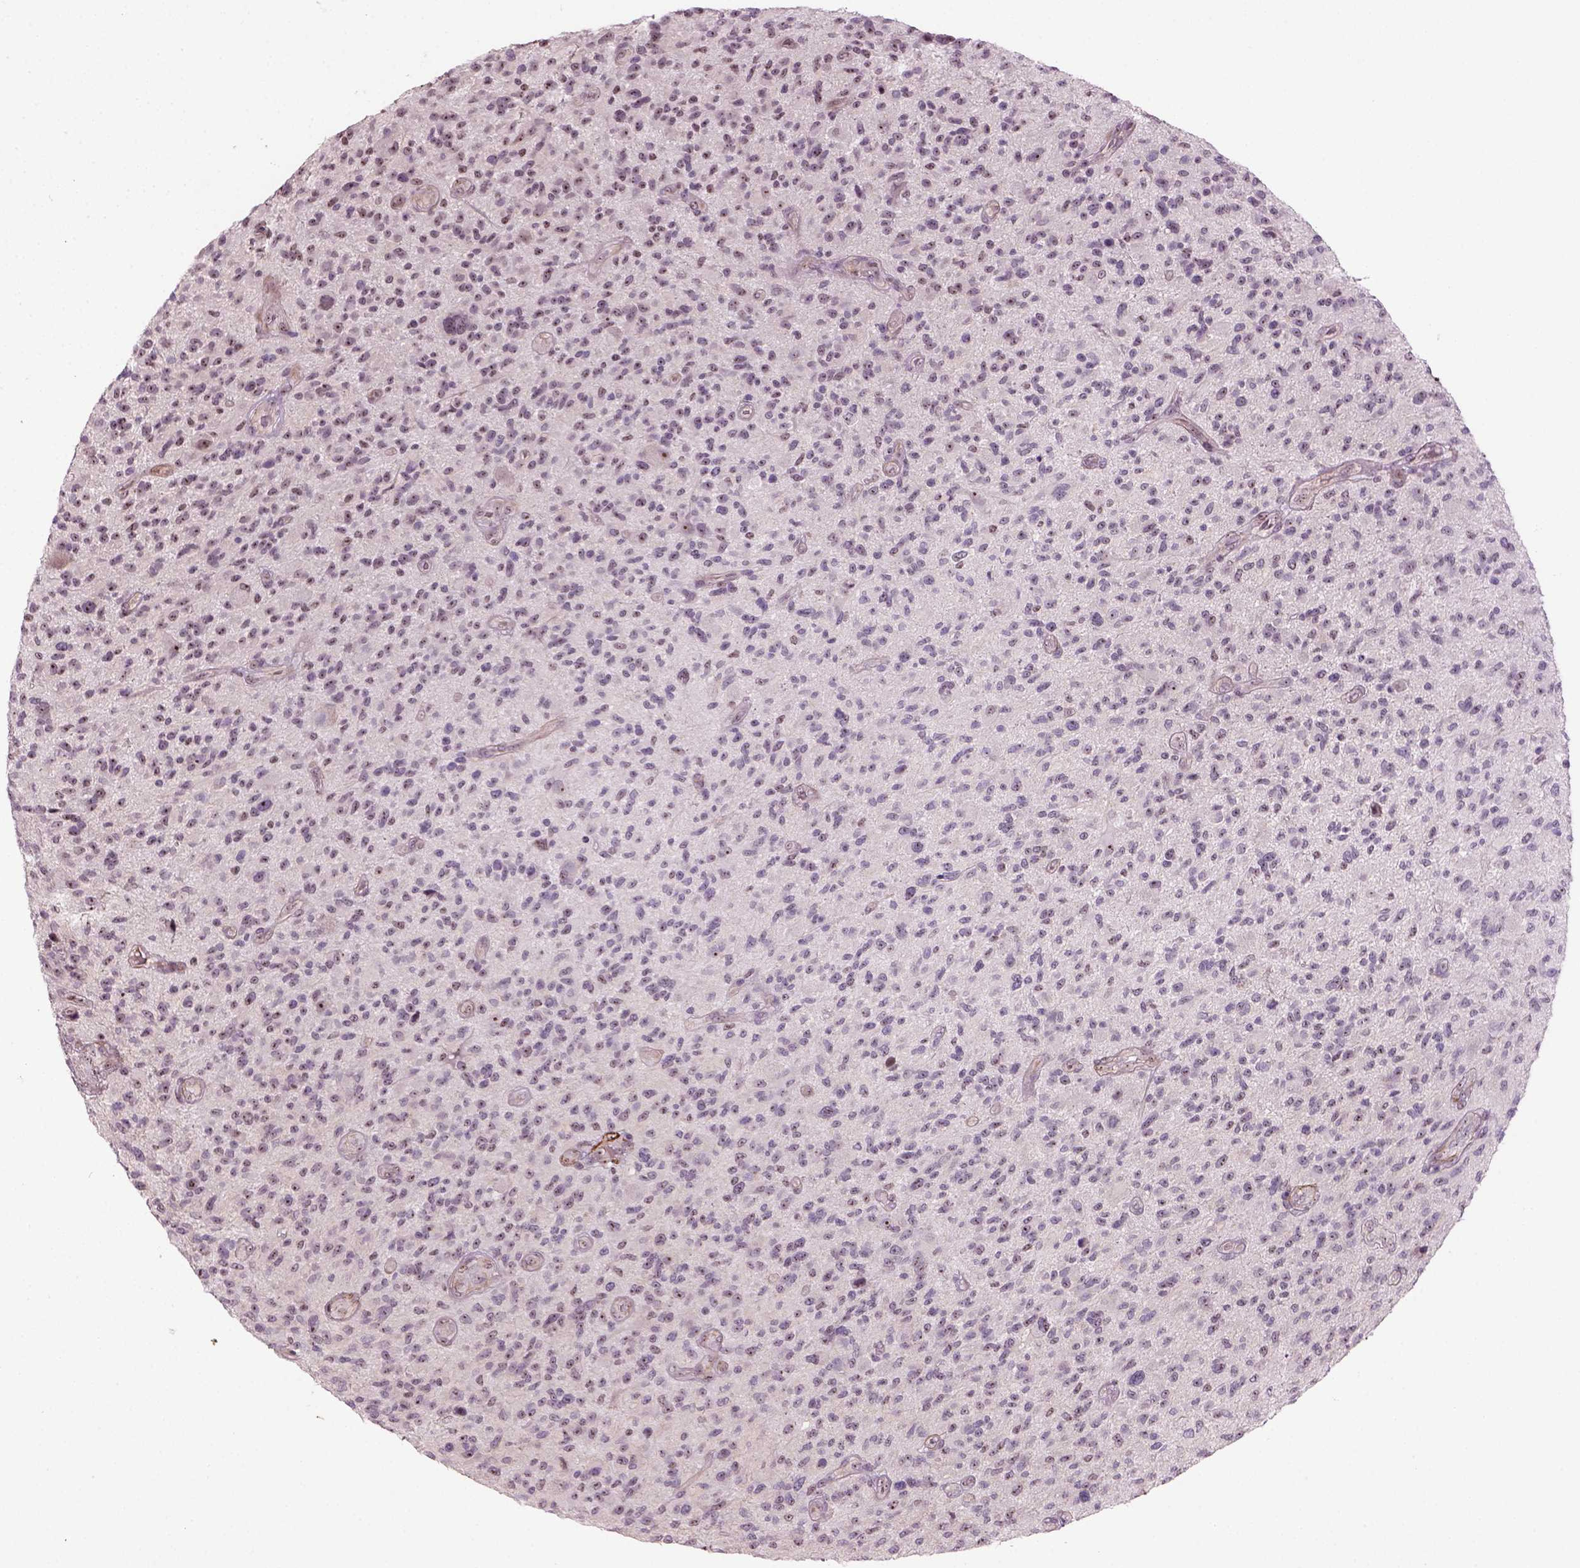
{"staining": {"intensity": "moderate", "quantity": ">75%", "location": "nuclear"}, "tissue": "glioma", "cell_type": "Tumor cells", "image_type": "cancer", "snomed": [{"axis": "morphology", "description": "Glioma, malignant, High grade"}, {"axis": "topography", "description": "Brain"}], "caption": "The micrograph reveals a brown stain indicating the presence of a protein in the nuclear of tumor cells in malignant high-grade glioma.", "gene": "RRS1", "patient": {"sex": "male", "age": 47}}